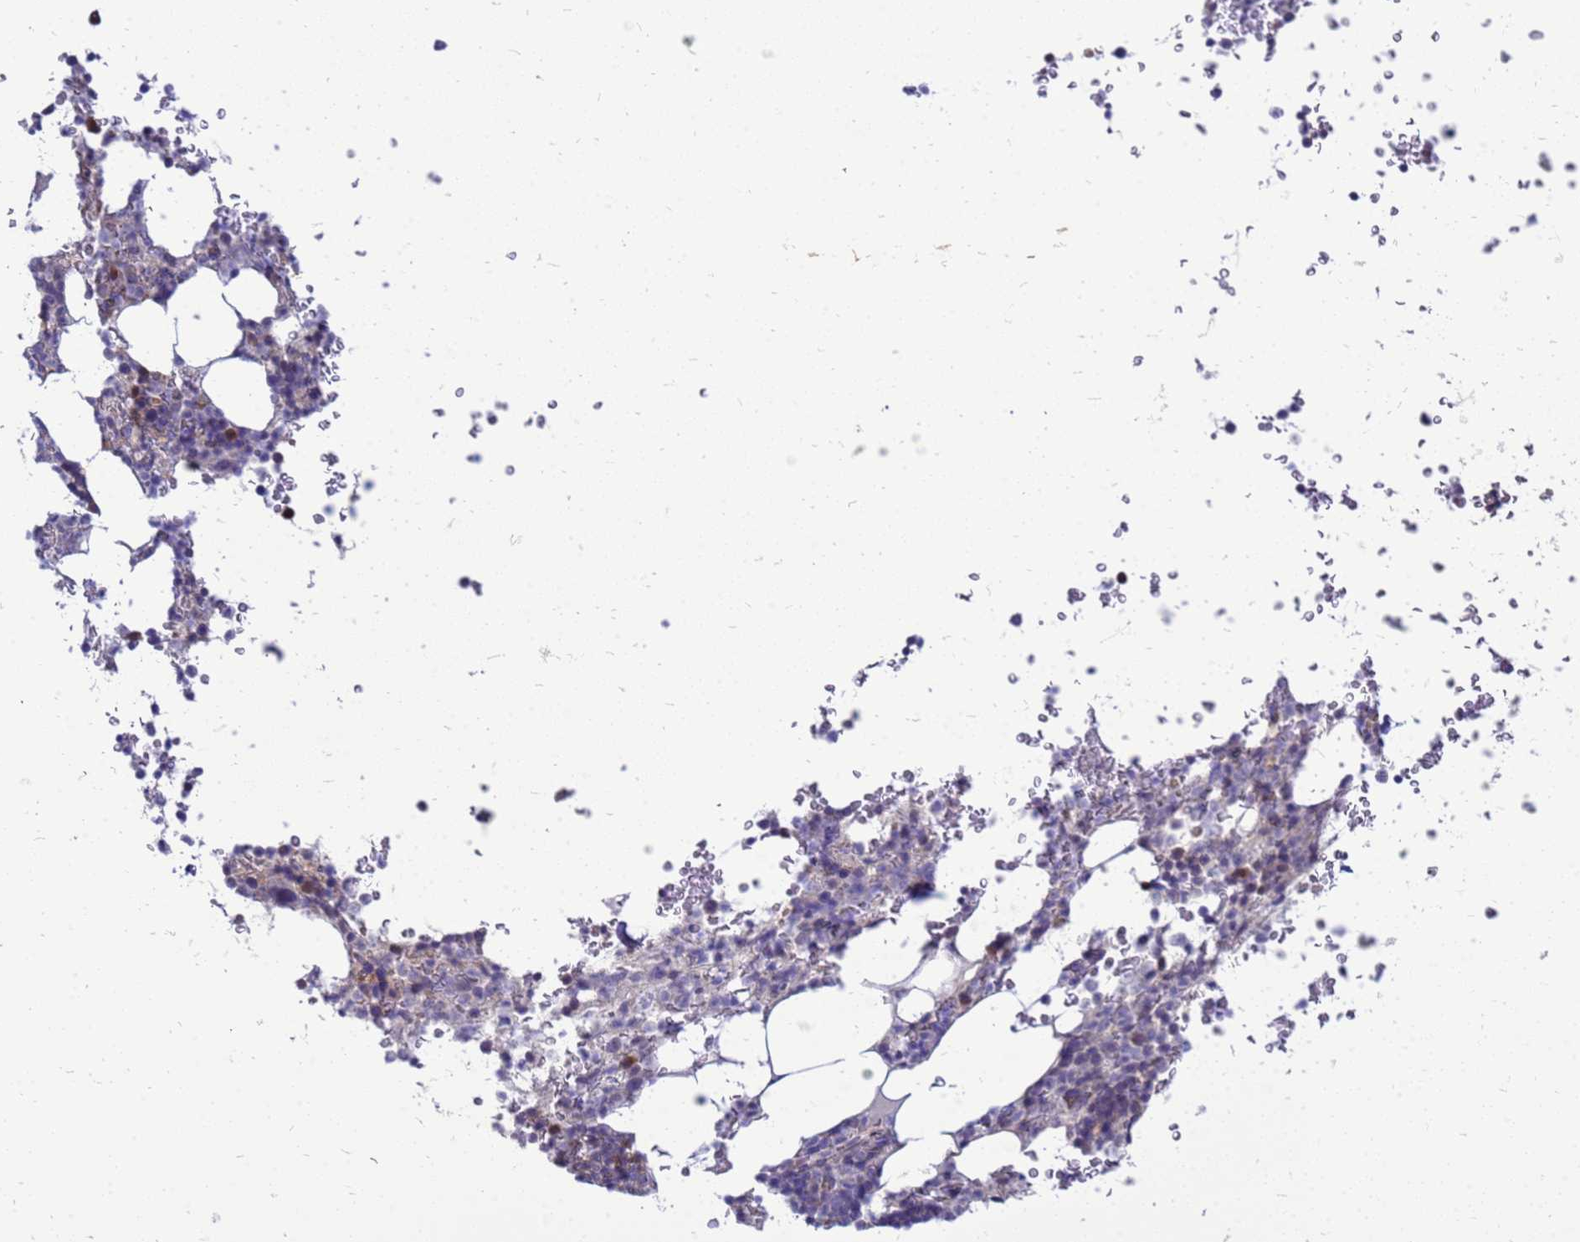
{"staining": {"intensity": "moderate", "quantity": "<25%", "location": "cytoplasmic/membranous"}, "tissue": "bone marrow", "cell_type": "Hematopoietic cells", "image_type": "normal", "snomed": [{"axis": "morphology", "description": "Normal tissue, NOS"}, {"axis": "topography", "description": "Bone marrow"}], "caption": "DAB immunohistochemical staining of normal human bone marrow exhibits moderate cytoplasmic/membranous protein positivity in about <25% of hematopoietic cells.", "gene": "ENOPH1", "patient": {"sex": "male", "age": 58}}